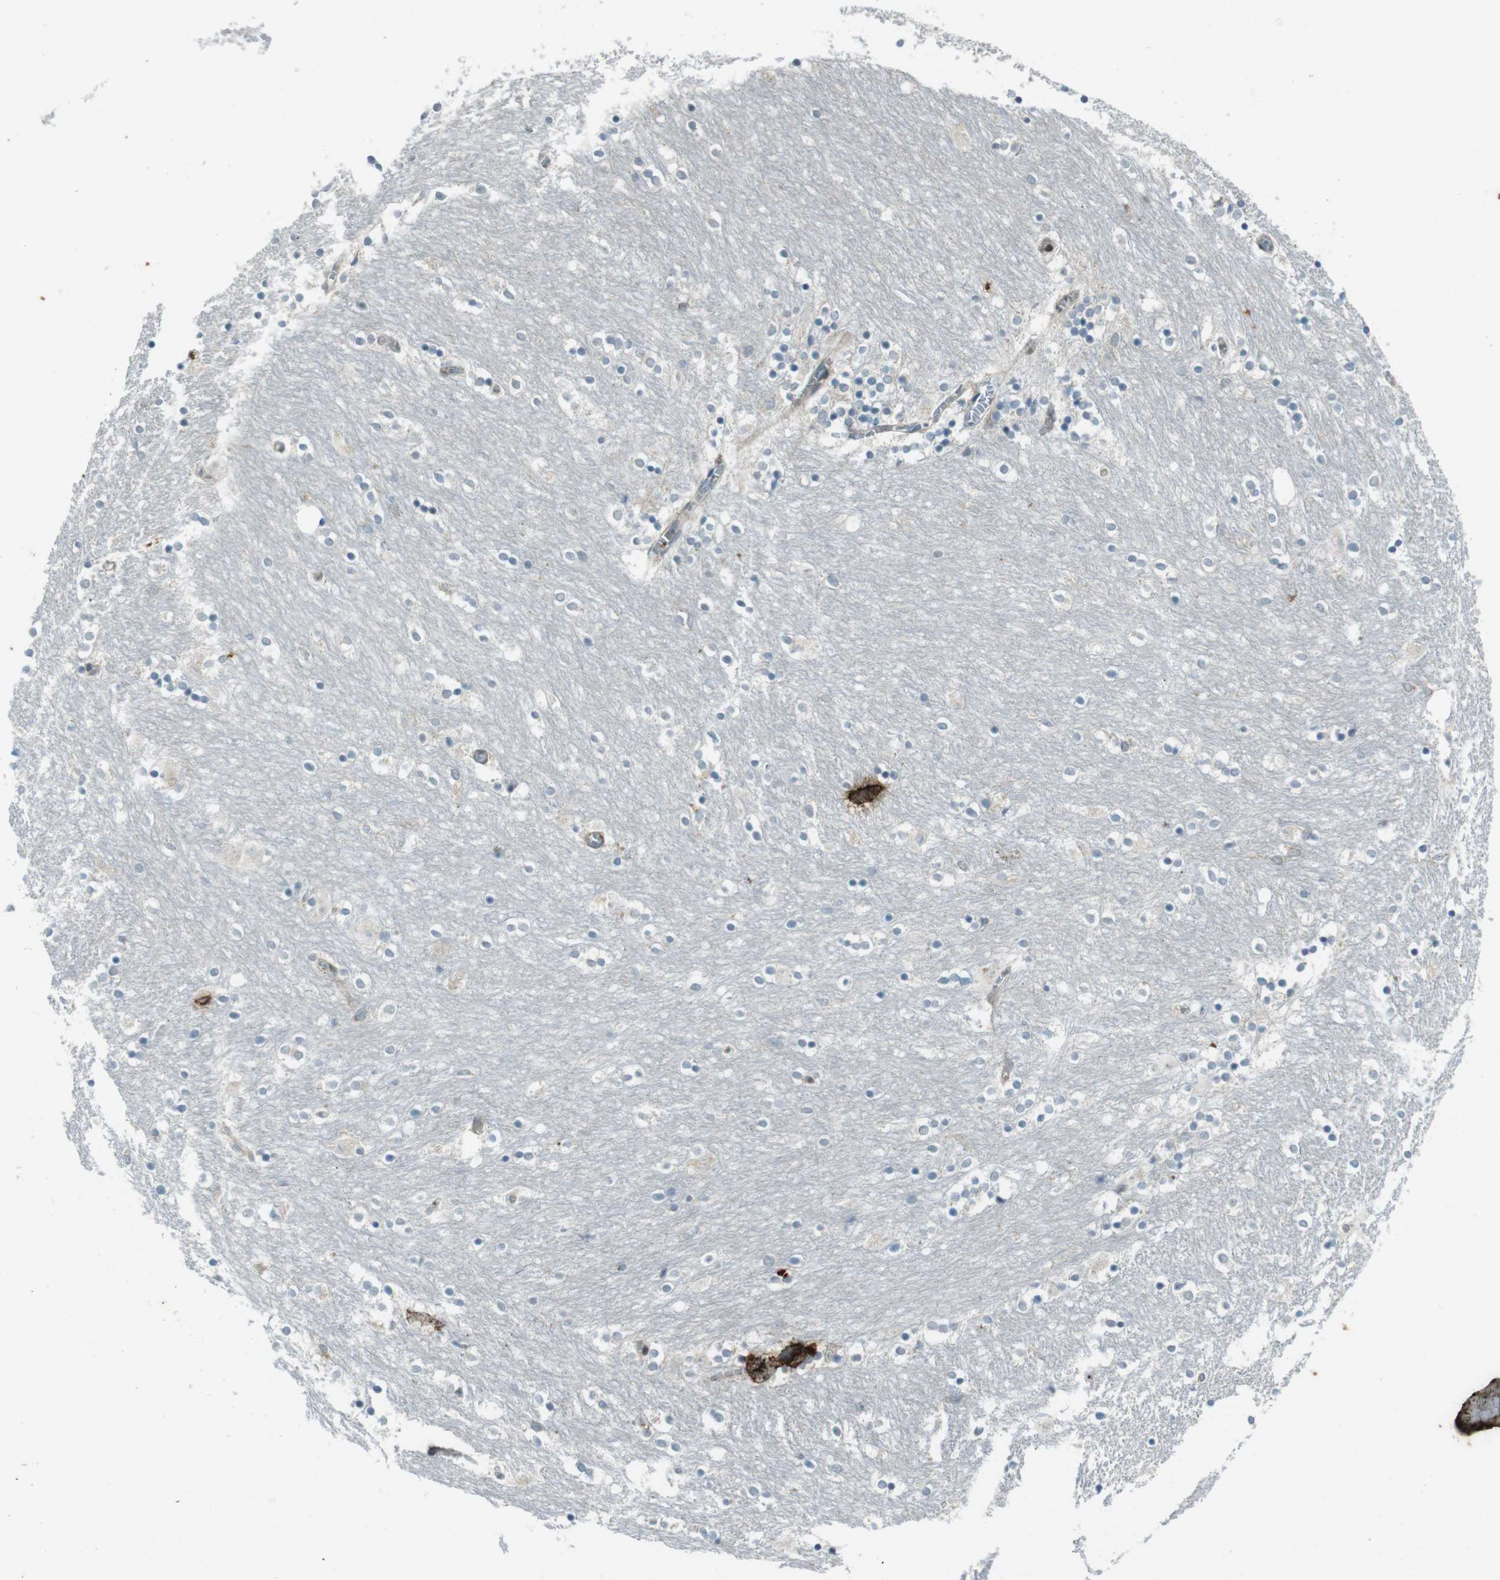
{"staining": {"intensity": "weak", "quantity": "<25%", "location": "cytoplasmic/membranous"}, "tissue": "caudate", "cell_type": "Glial cells", "image_type": "normal", "snomed": [{"axis": "morphology", "description": "Normal tissue, NOS"}, {"axis": "topography", "description": "Lateral ventricle wall"}], "caption": "High power microscopy micrograph of an IHC photomicrograph of normal caudate, revealing no significant positivity in glial cells.", "gene": "ZYX", "patient": {"sex": "female", "age": 54}}